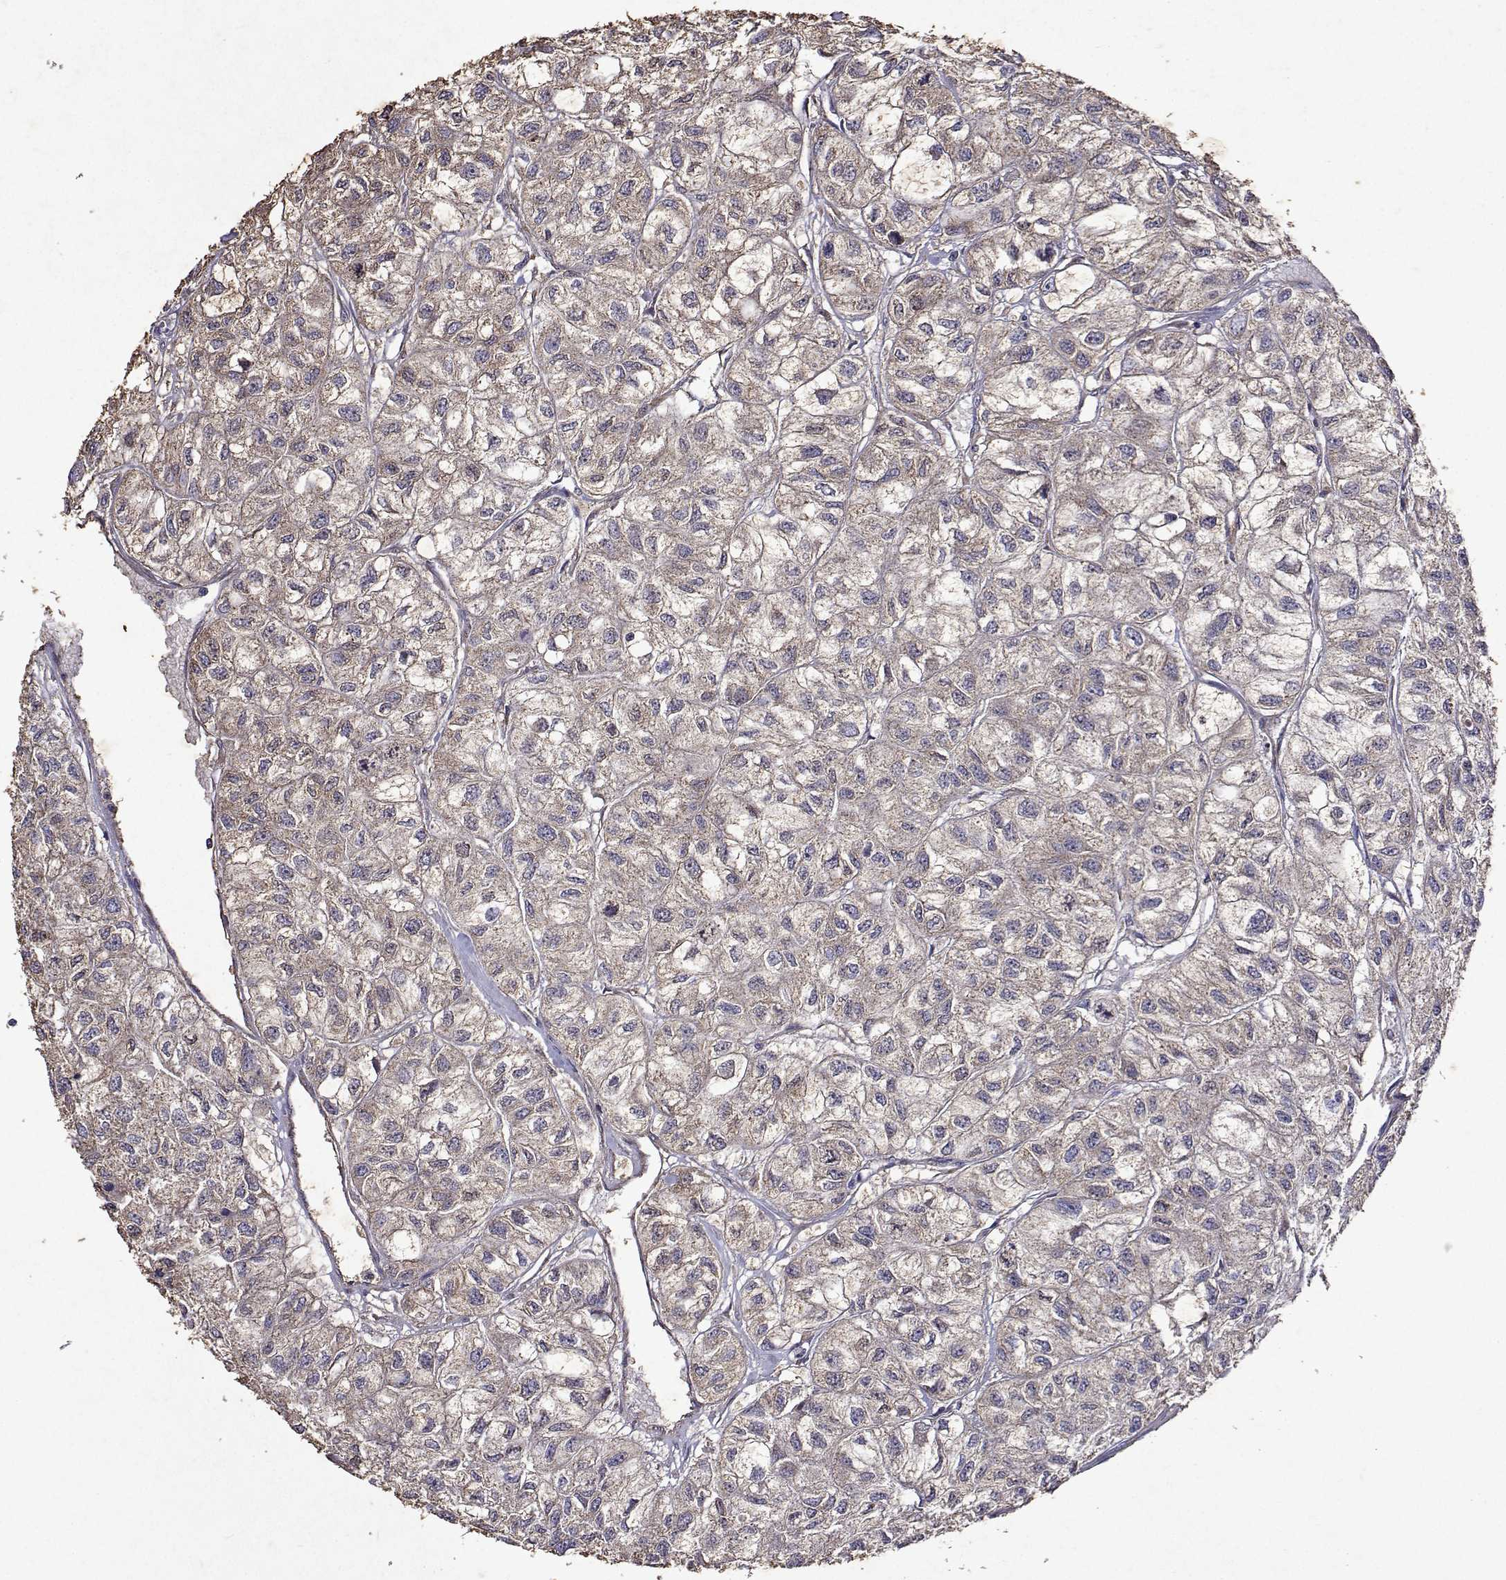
{"staining": {"intensity": "negative", "quantity": "none", "location": "none"}, "tissue": "renal cancer", "cell_type": "Tumor cells", "image_type": "cancer", "snomed": [{"axis": "morphology", "description": "Adenocarcinoma, NOS"}, {"axis": "topography", "description": "Kidney"}], "caption": "High power microscopy histopathology image of an immunohistochemistry micrograph of renal cancer (adenocarcinoma), revealing no significant positivity in tumor cells. (DAB (3,3'-diaminobenzidine) immunohistochemistry (IHC) visualized using brightfield microscopy, high magnification).", "gene": "TARBP2", "patient": {"sex": "male", "age": 56}}